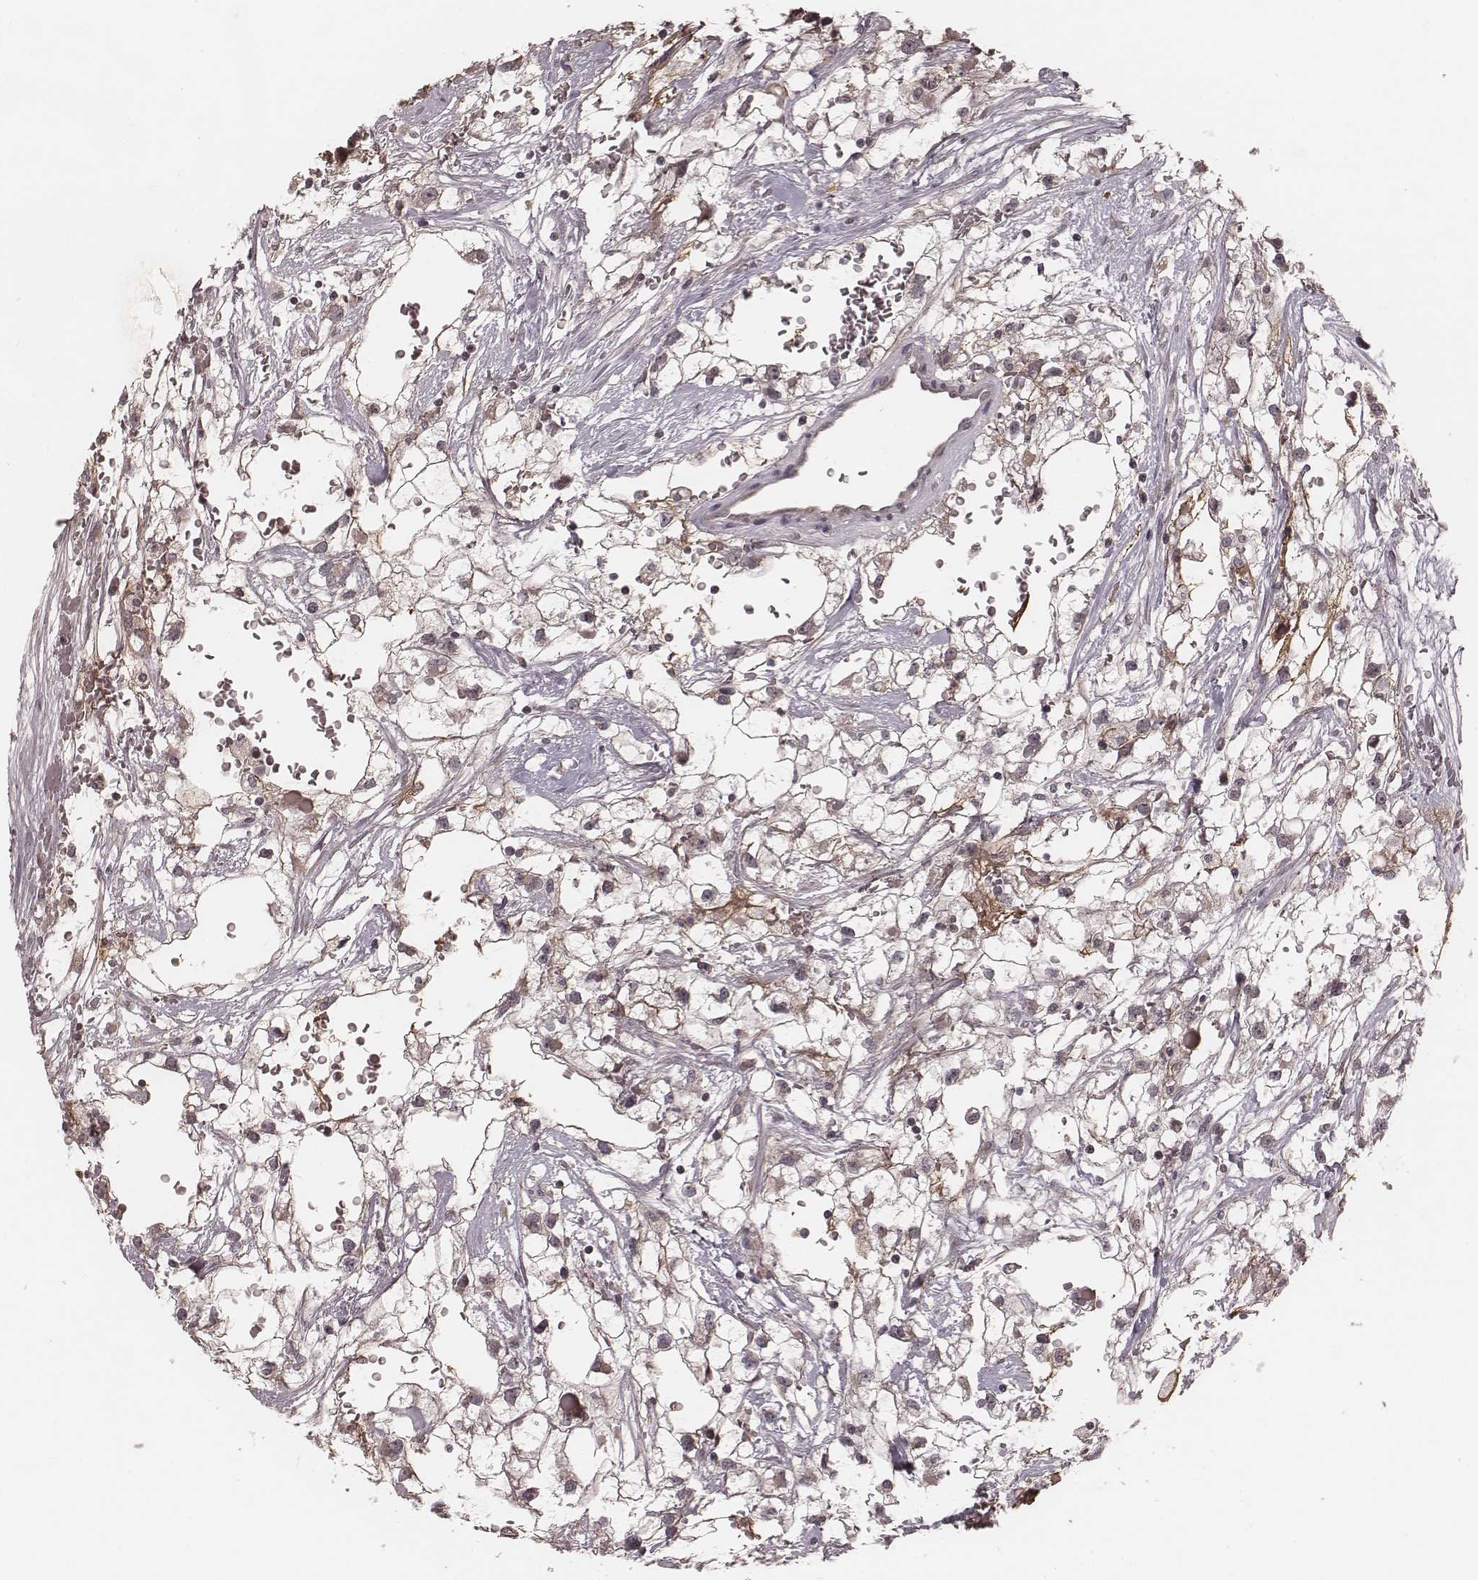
{"staining": {"intensity": "negative", "quantity": "none", "location": "none"}, "tissue": "renal cancer", "cell_type": "Tumor cells", "image_type": "cancer", "snomed": [{"axis": "morphology", "description": "Adenocarcinoma, NOS"}, {"axis": "topography", "description": "Kidney"}], "caption": "The image shows no staining of tumor cells in adenocarcinoma (renal).", "gene": "IL5", "patient": {"sex": "male", "age": 59}}